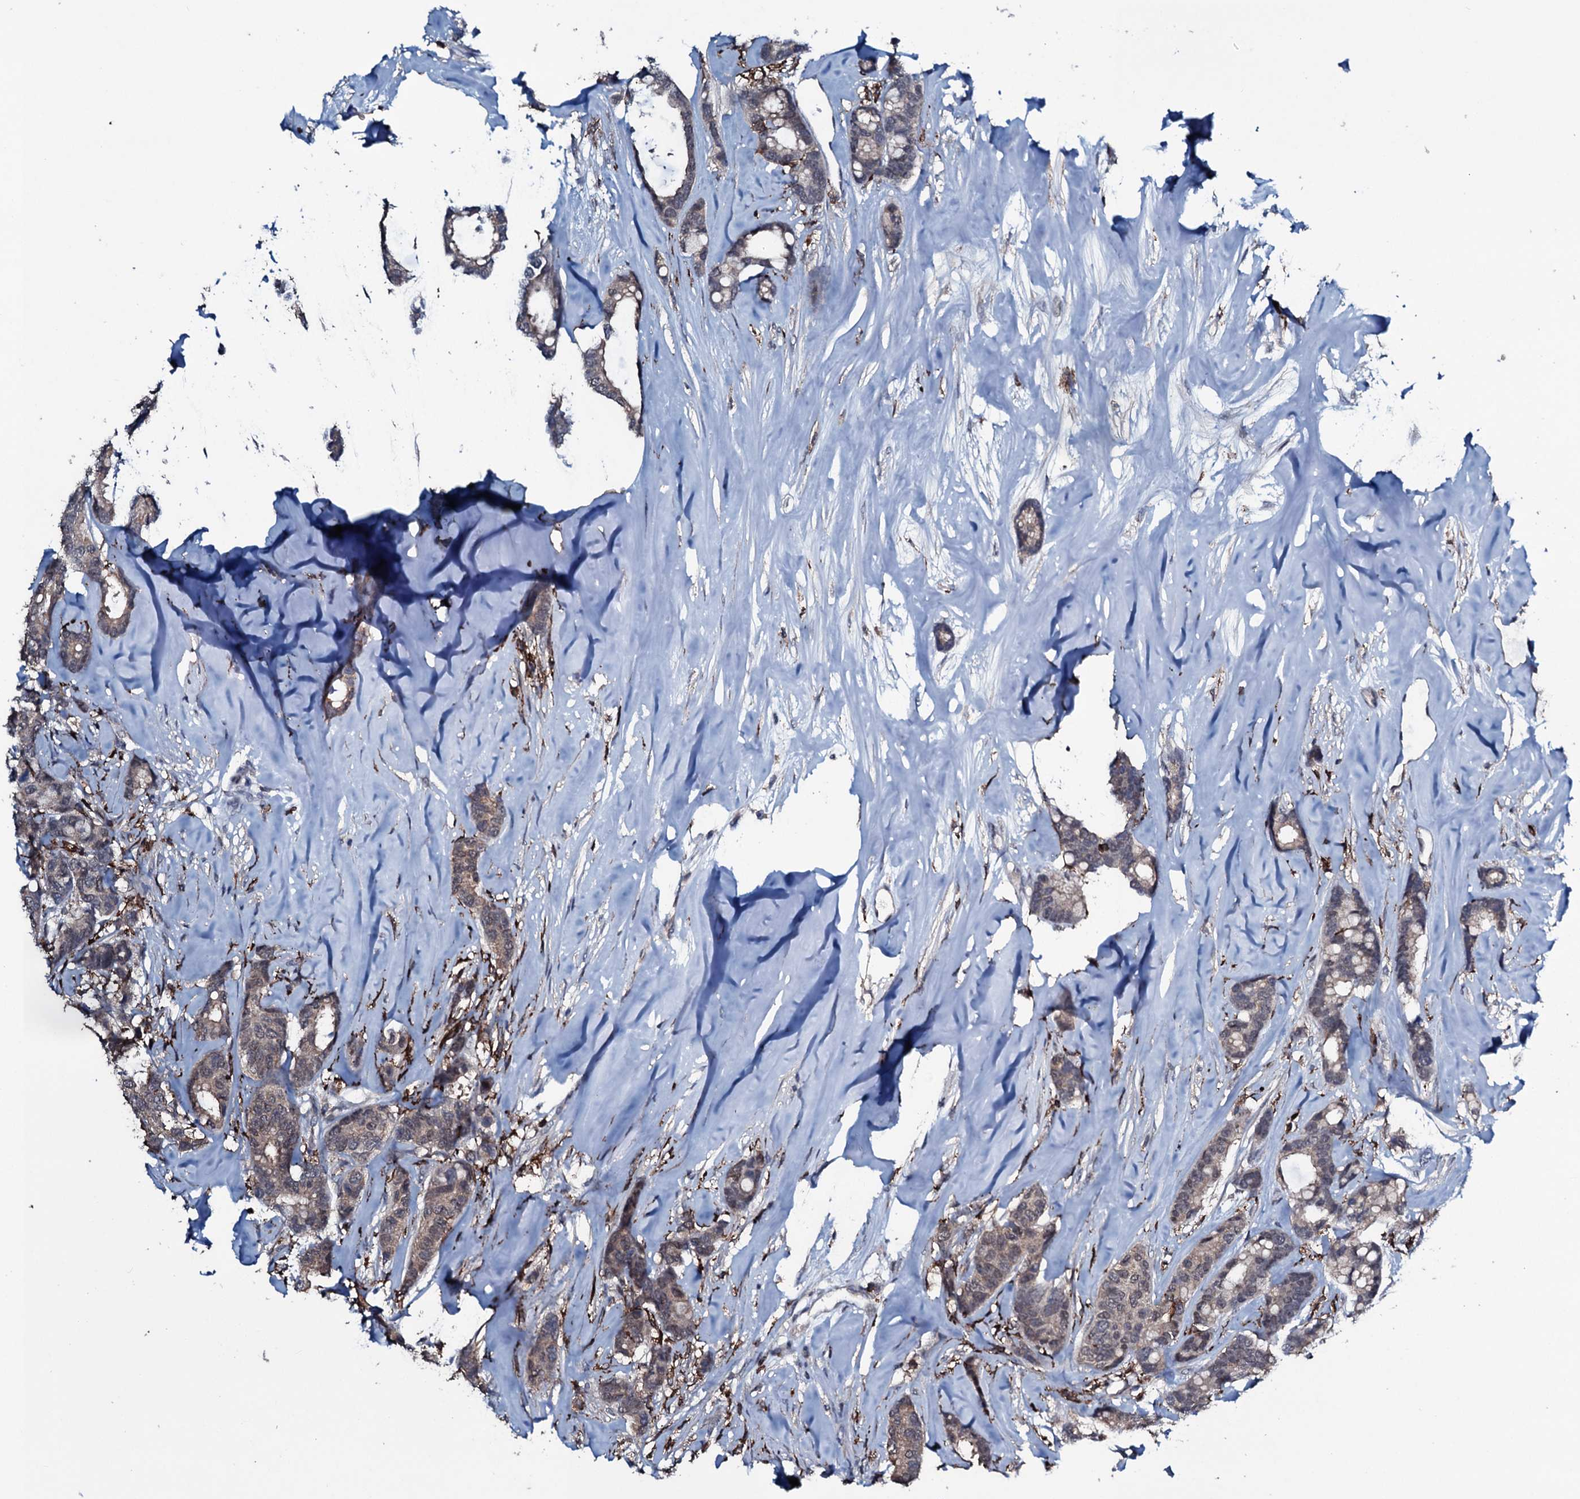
{"staining": {"intensity": "weak", "quantity": "25%-75%", "location": "cytoplasmic/membranous,nuclear"}, "tissue": "breast cancer", "cell_type": "Tumor cells", "image_type": "cancer", "snomed": [{"axis": "morphology", "description": "Duct carcinoma"}, {"axis": "topography", "description": "Breast"}], "caption": "Weak cytoplasmic/membranous and nuclear protein expression is present in about 25%-75% of tumor cells in breast infiltrating ductal carcinoma.", "gene": "OGFOD2", "patient": {"sex": "female", "age": 87}}